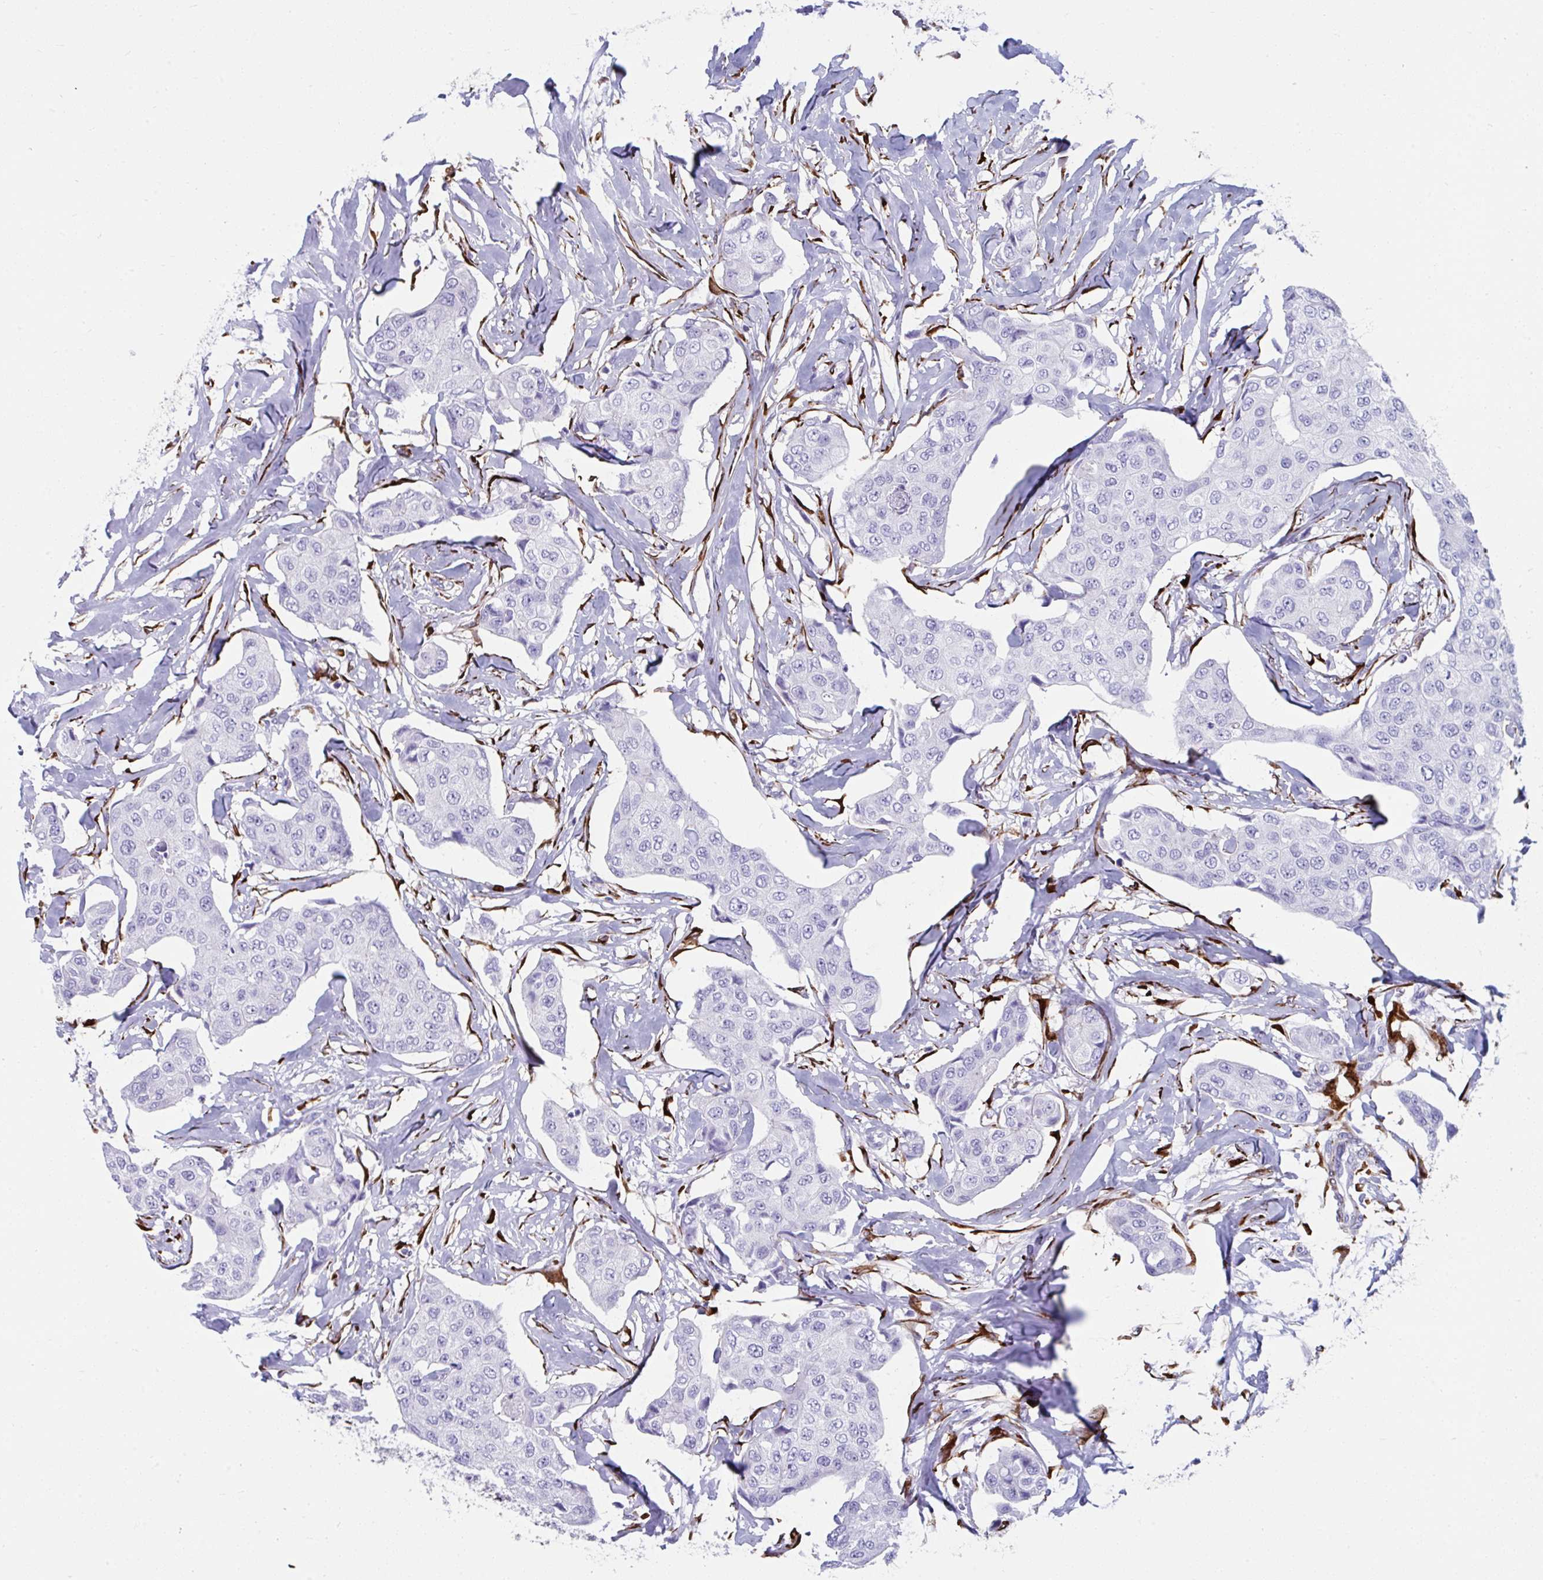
{"staining": {"intensity": "negative", "quantity": "none", "location": "none"}, "tissue": "breast cancer", "cell_type": "Tumor cells", "image_type": "cancer", "snomed": [{"axis": "morphology", "description": "Duct carcinoma"}, {"axis": "topography", "description": "Breast"}, {"axis": "topography", "description": "Lymph node"}], "caption": "Immunohistochemistry micrograph of intraductal carcinoma (breast) stained for a protein (brown), which displays no staining in tumor cells. The staining is performed using DAB brown chromogen with nuclei counter-stained in using hematoxylin.", "gene": "GRXCR2", "patient": {"sex": "female", "age": 80}}